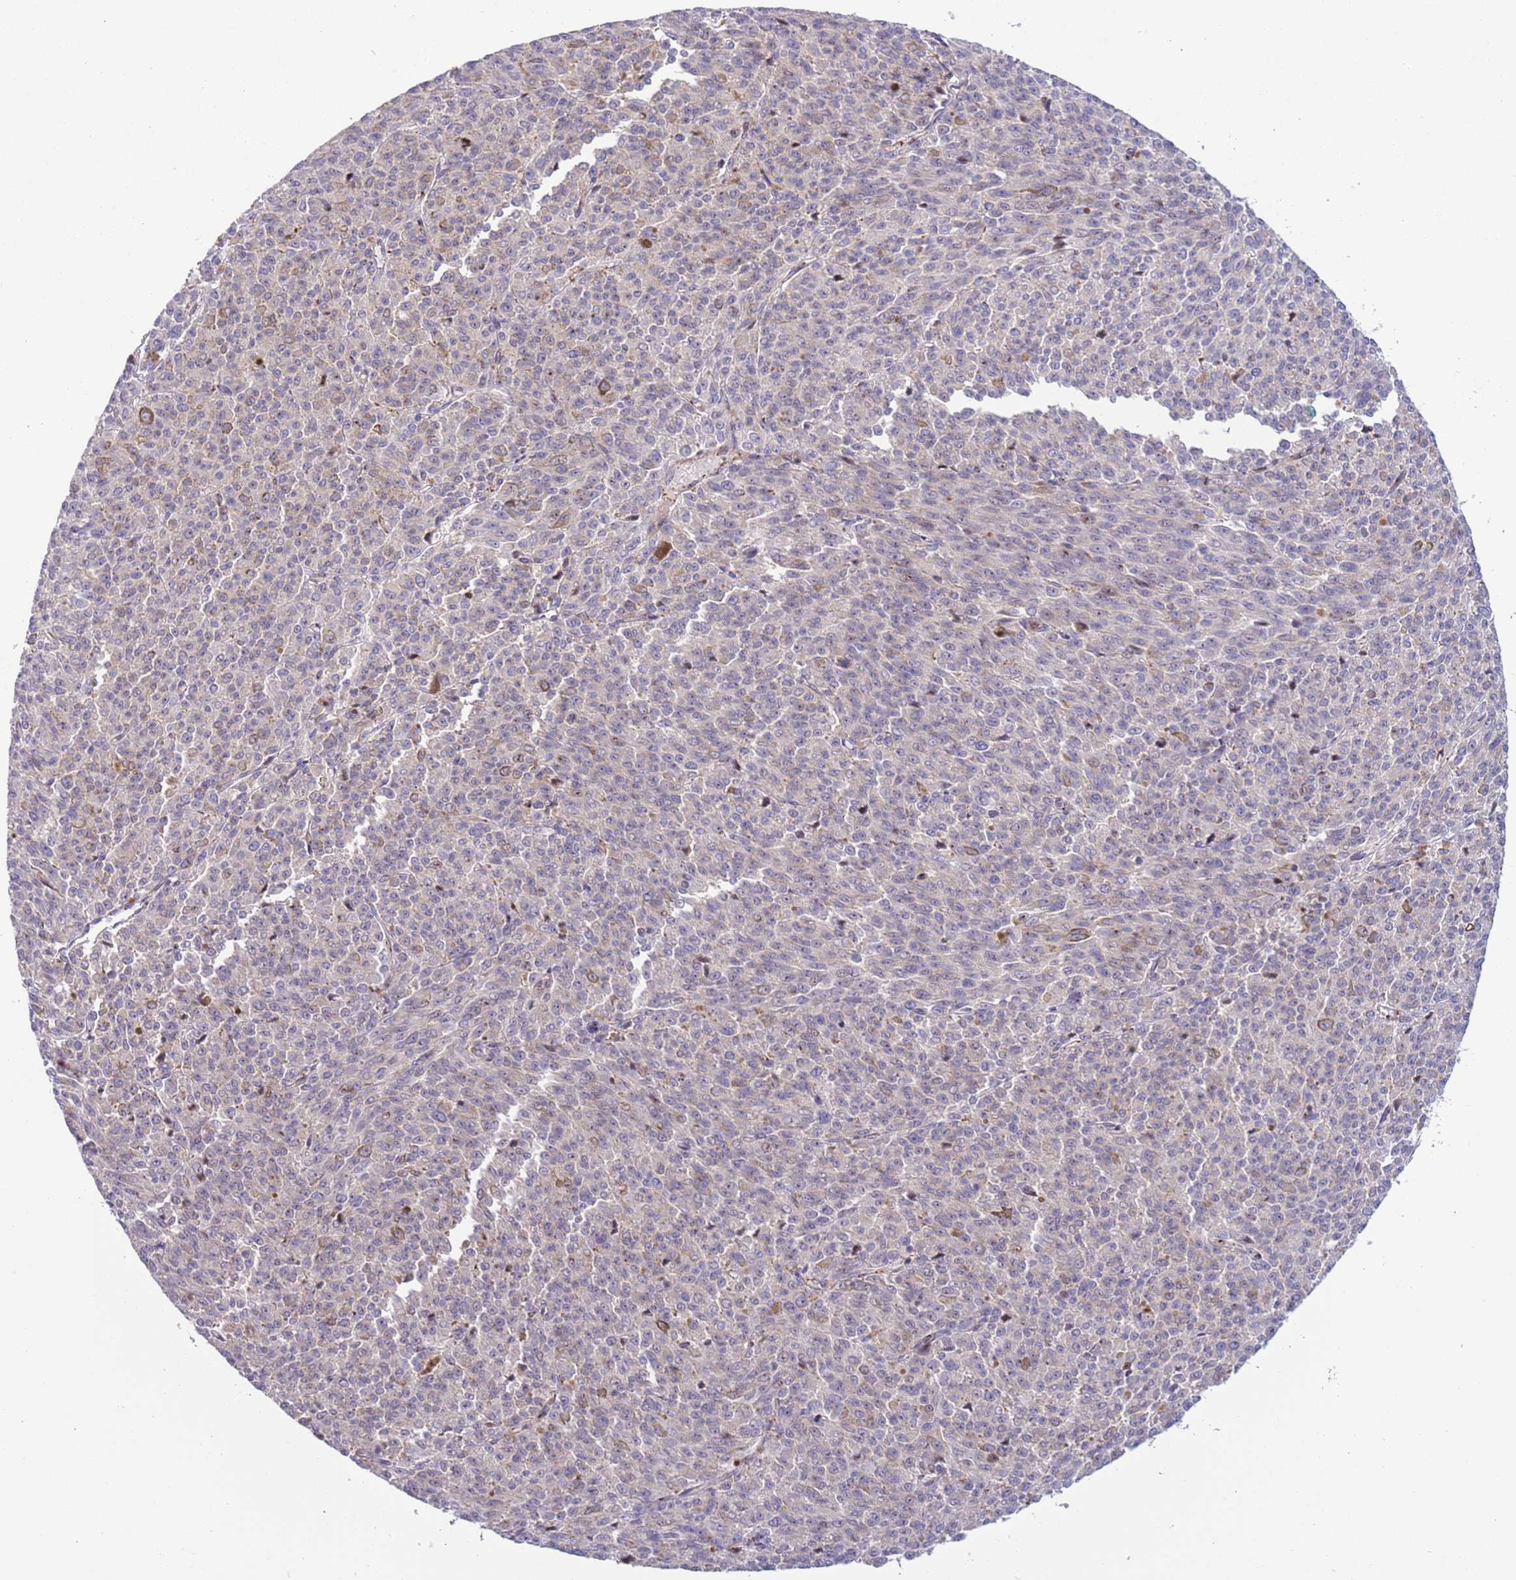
{"staining": {"intensity": "weak", "quantity": "<25%", "location": "cytoplasmic/membranous"}, "tissue": "melanoma", "cell_type": "Tumor cells", "image_type": "cancer", "snomed": [{"axis": "morphology", "description": "Malignant melanoma, NOS"}, {"axis": "topography", "description": "Skin"}], "caption": "This is an IHC photomicrograph of malignant melanoma. There is no positivity in tumor cells.", "gene": "ITGB6", "patient": {"sex": "female", "age": 52}}